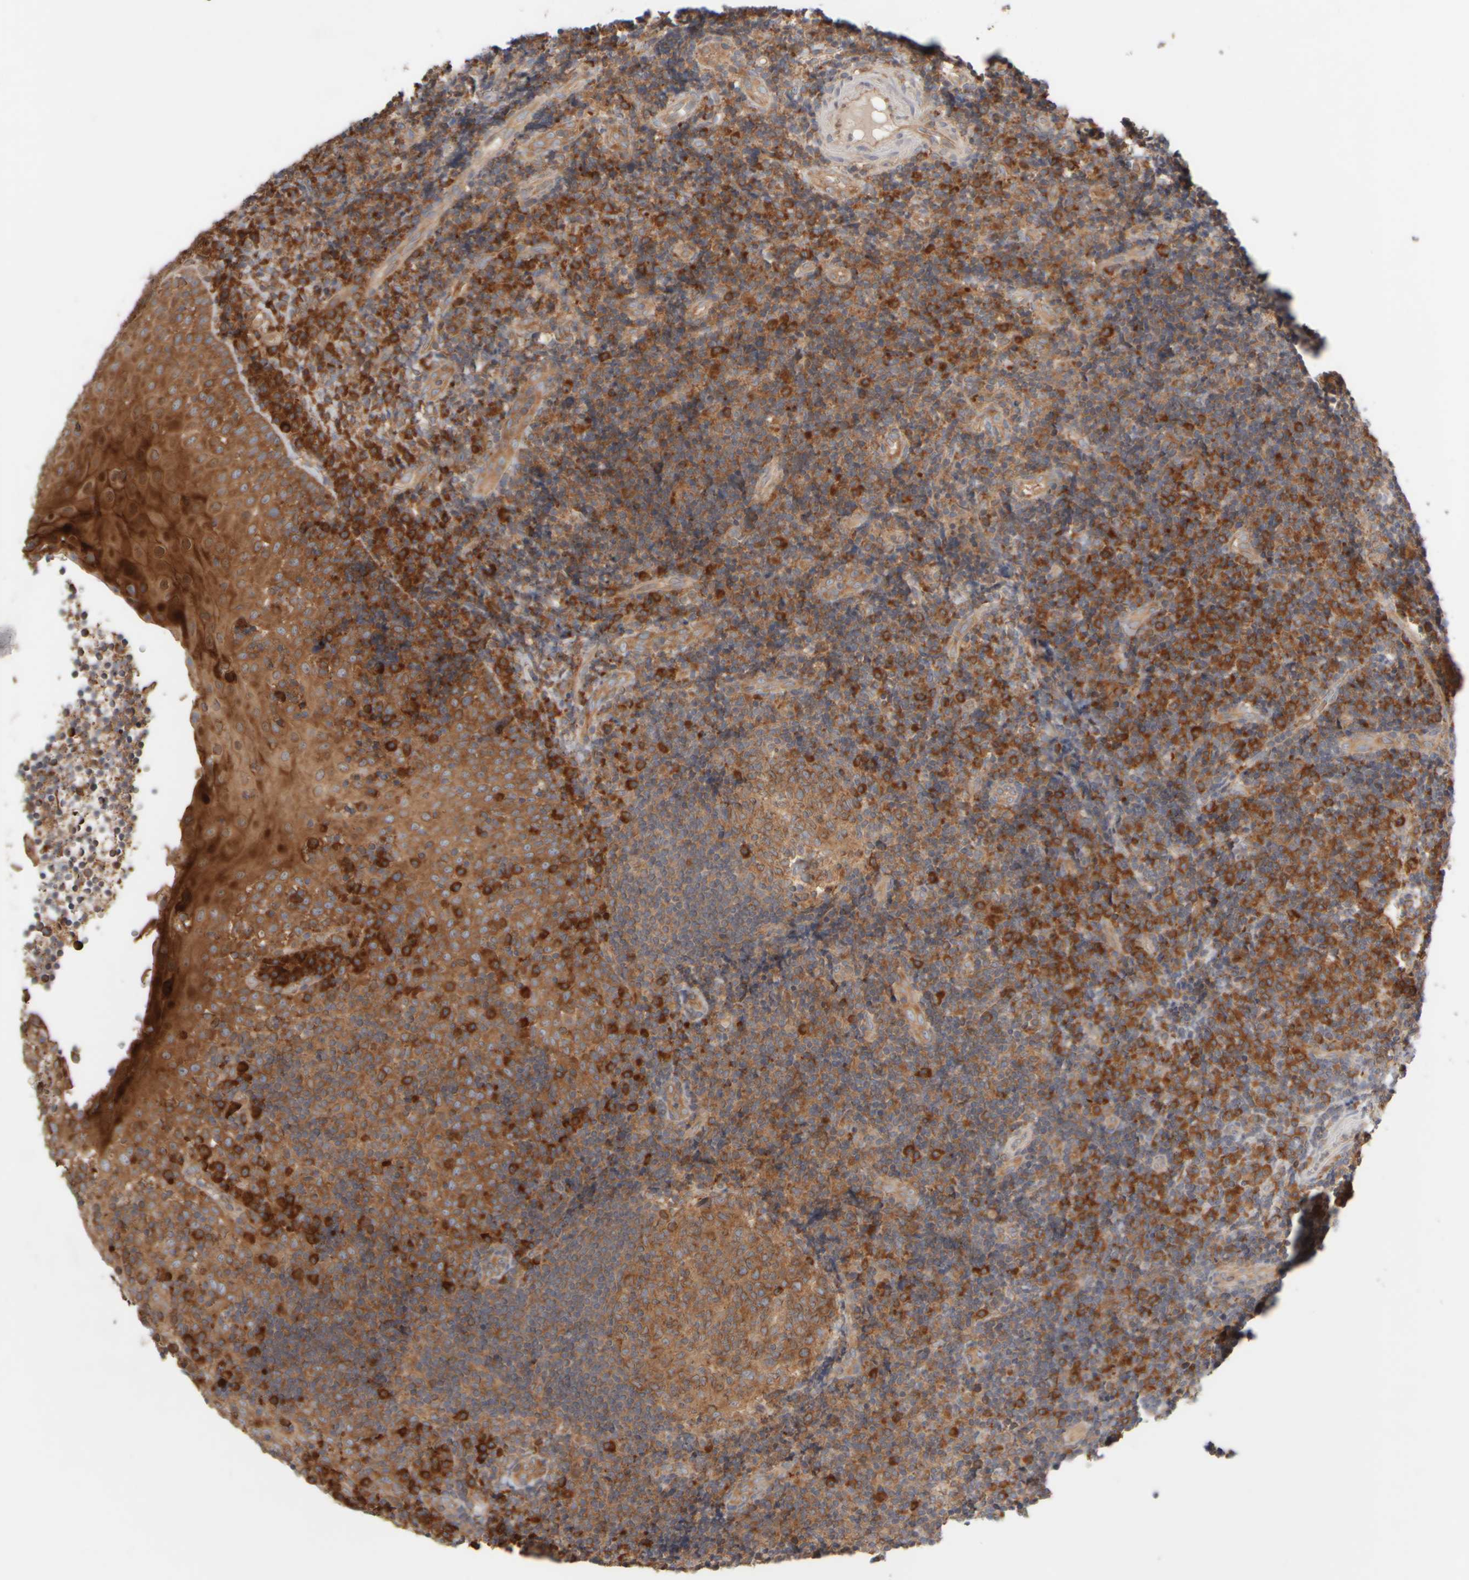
{"staining": {"intensity": "moderate", "quantity": ">75%", "location": "cytoplasmic/membranous"}, "tissue": "tonsil", "cell_type": "Germinal center cells", "image_type": "normal", "snomed": [{"axis": "morphology", "description": "Normal tissue, NOS"}, {"axis": "topography", "description": "Tonsil"}], "caption": "Benign tonsil shows moderate cytoplasmic/membranous expression in about >75% of germinal center cells, visualized by immunohistochemistry.", "gene": "EIF2B3", "patient": {"sex": "female", "age": 40}}